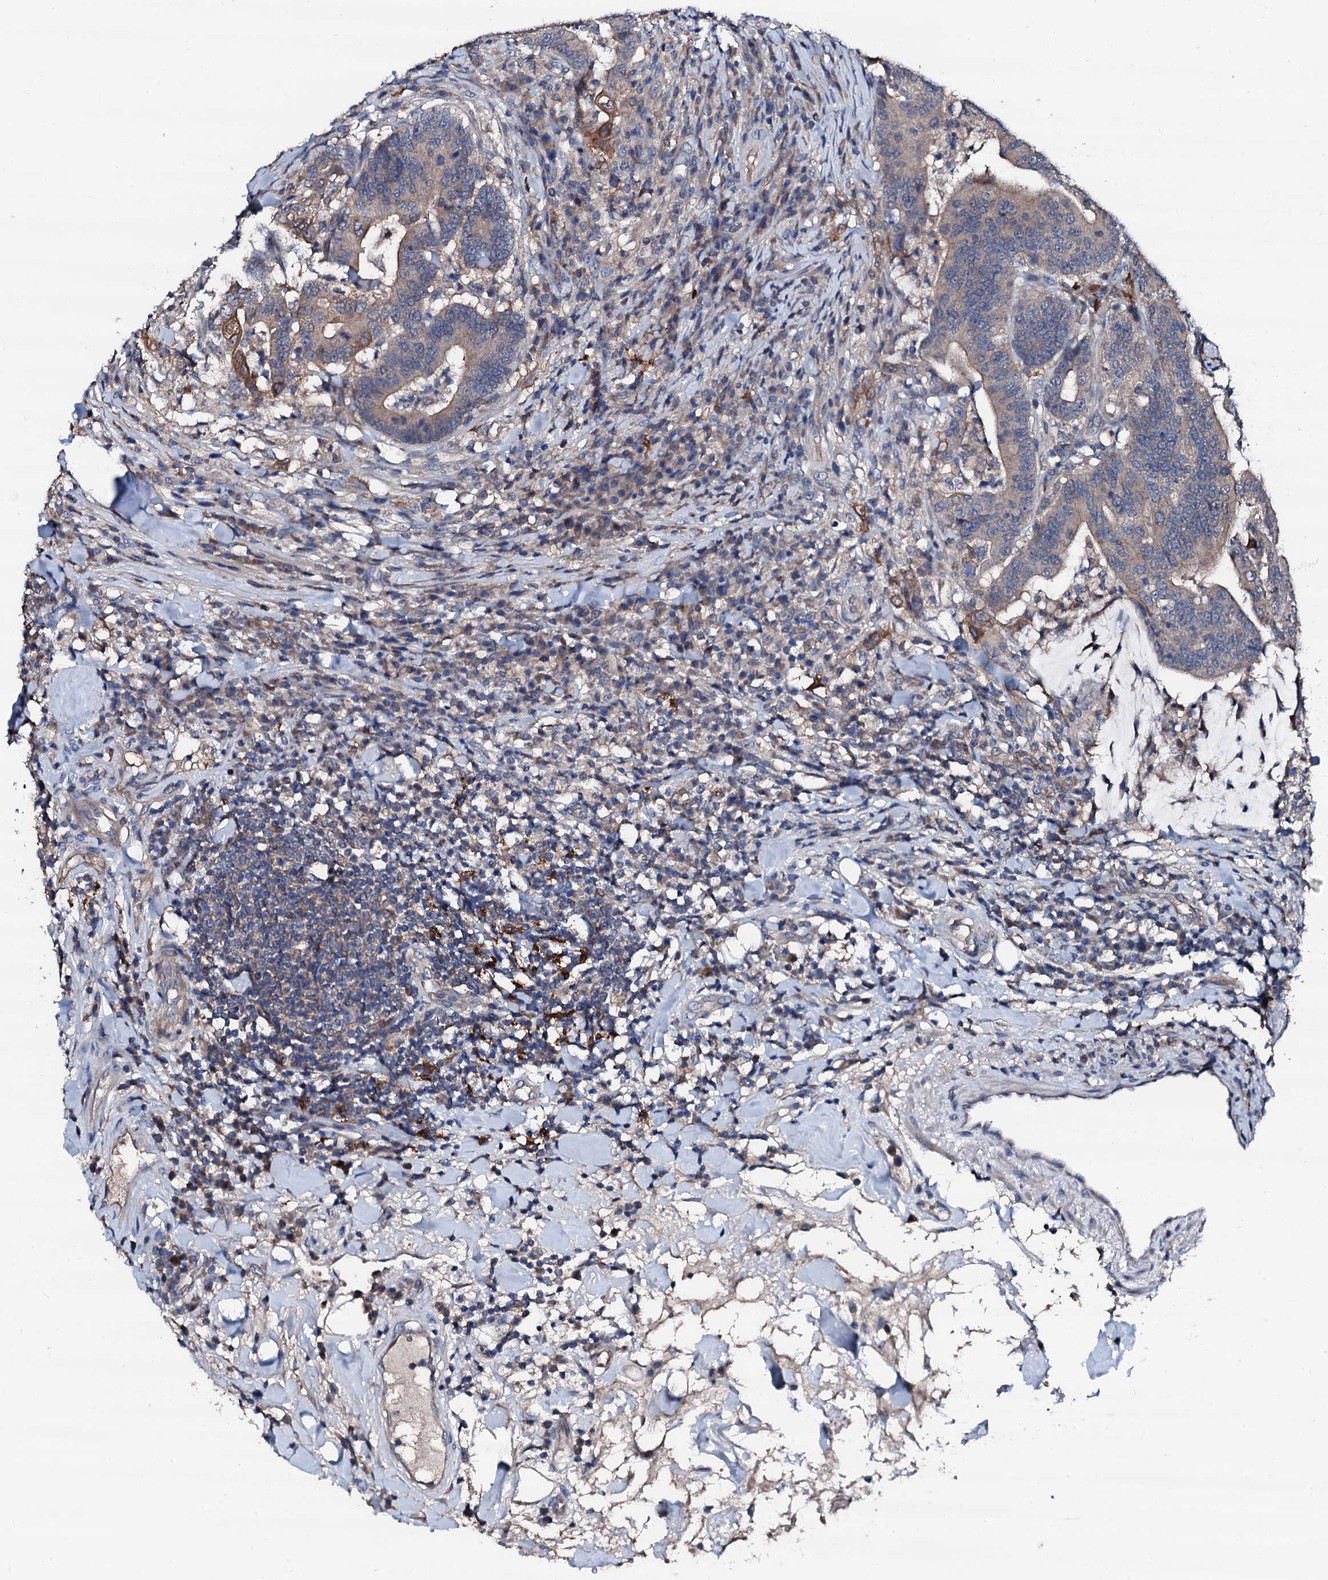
{"staining": {"intensity": "moderate", "quantity": "<25%", "location": "cytoplasmic/membranous"}, "tissue": "colorectal cancer", "cell_type": "Tumor cells", "image_type": "cancer", "snomed": [{"axis": "morphology", "description": "Adenocarcinoma, NOS"}, {"axis": "topography", "description": "Colon"}], "caption": "An image of adenocarcinoma (colorectal) stained for a protein demonstrates moderate cytoplasmic/membranous brown staining in tumor cells.", "gene": "TRAFD1", "patient": {"sex": "female", "age": 66}}